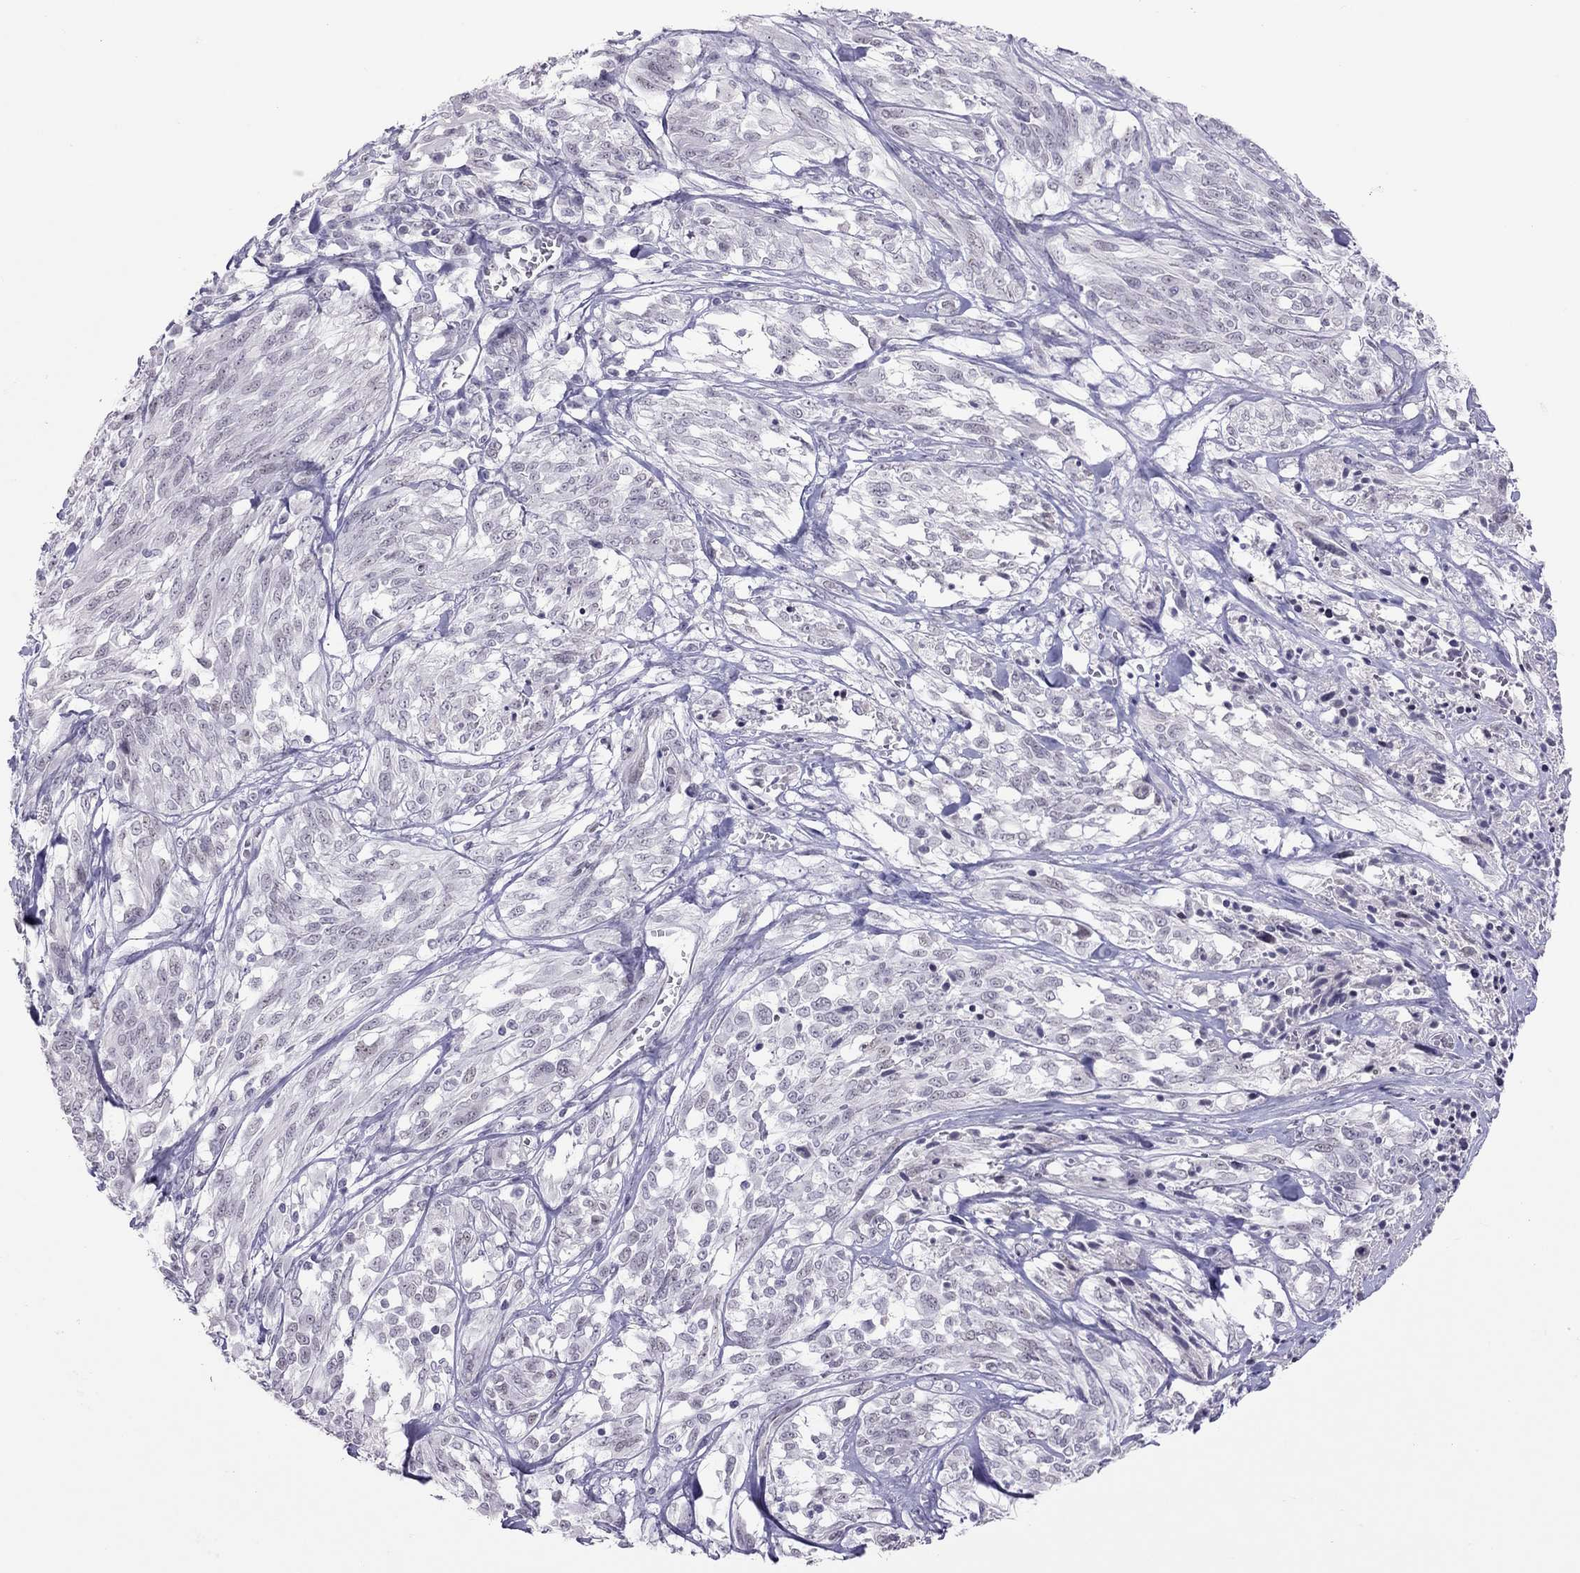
{"staining": {"intensity": "negative", "quantity": "none", "location": "none"}, "tissue": "melanoma", "cell_type": "Tumor cells", "image_type": "cancer", "snomed": [{"axis": "morphology", "description": "Malignant melanoma, NOS"}, {"axis": "topography", "description": "Skin"}], "caption": "Immunohistochemical staining of malignant melanoma demonstrates no significant expression in tumor cells. (DAB IHC visualized using brightfield microscopy, high magnification).", "gene": "JHY", "patient": {"sex": "female", "age": 91}}